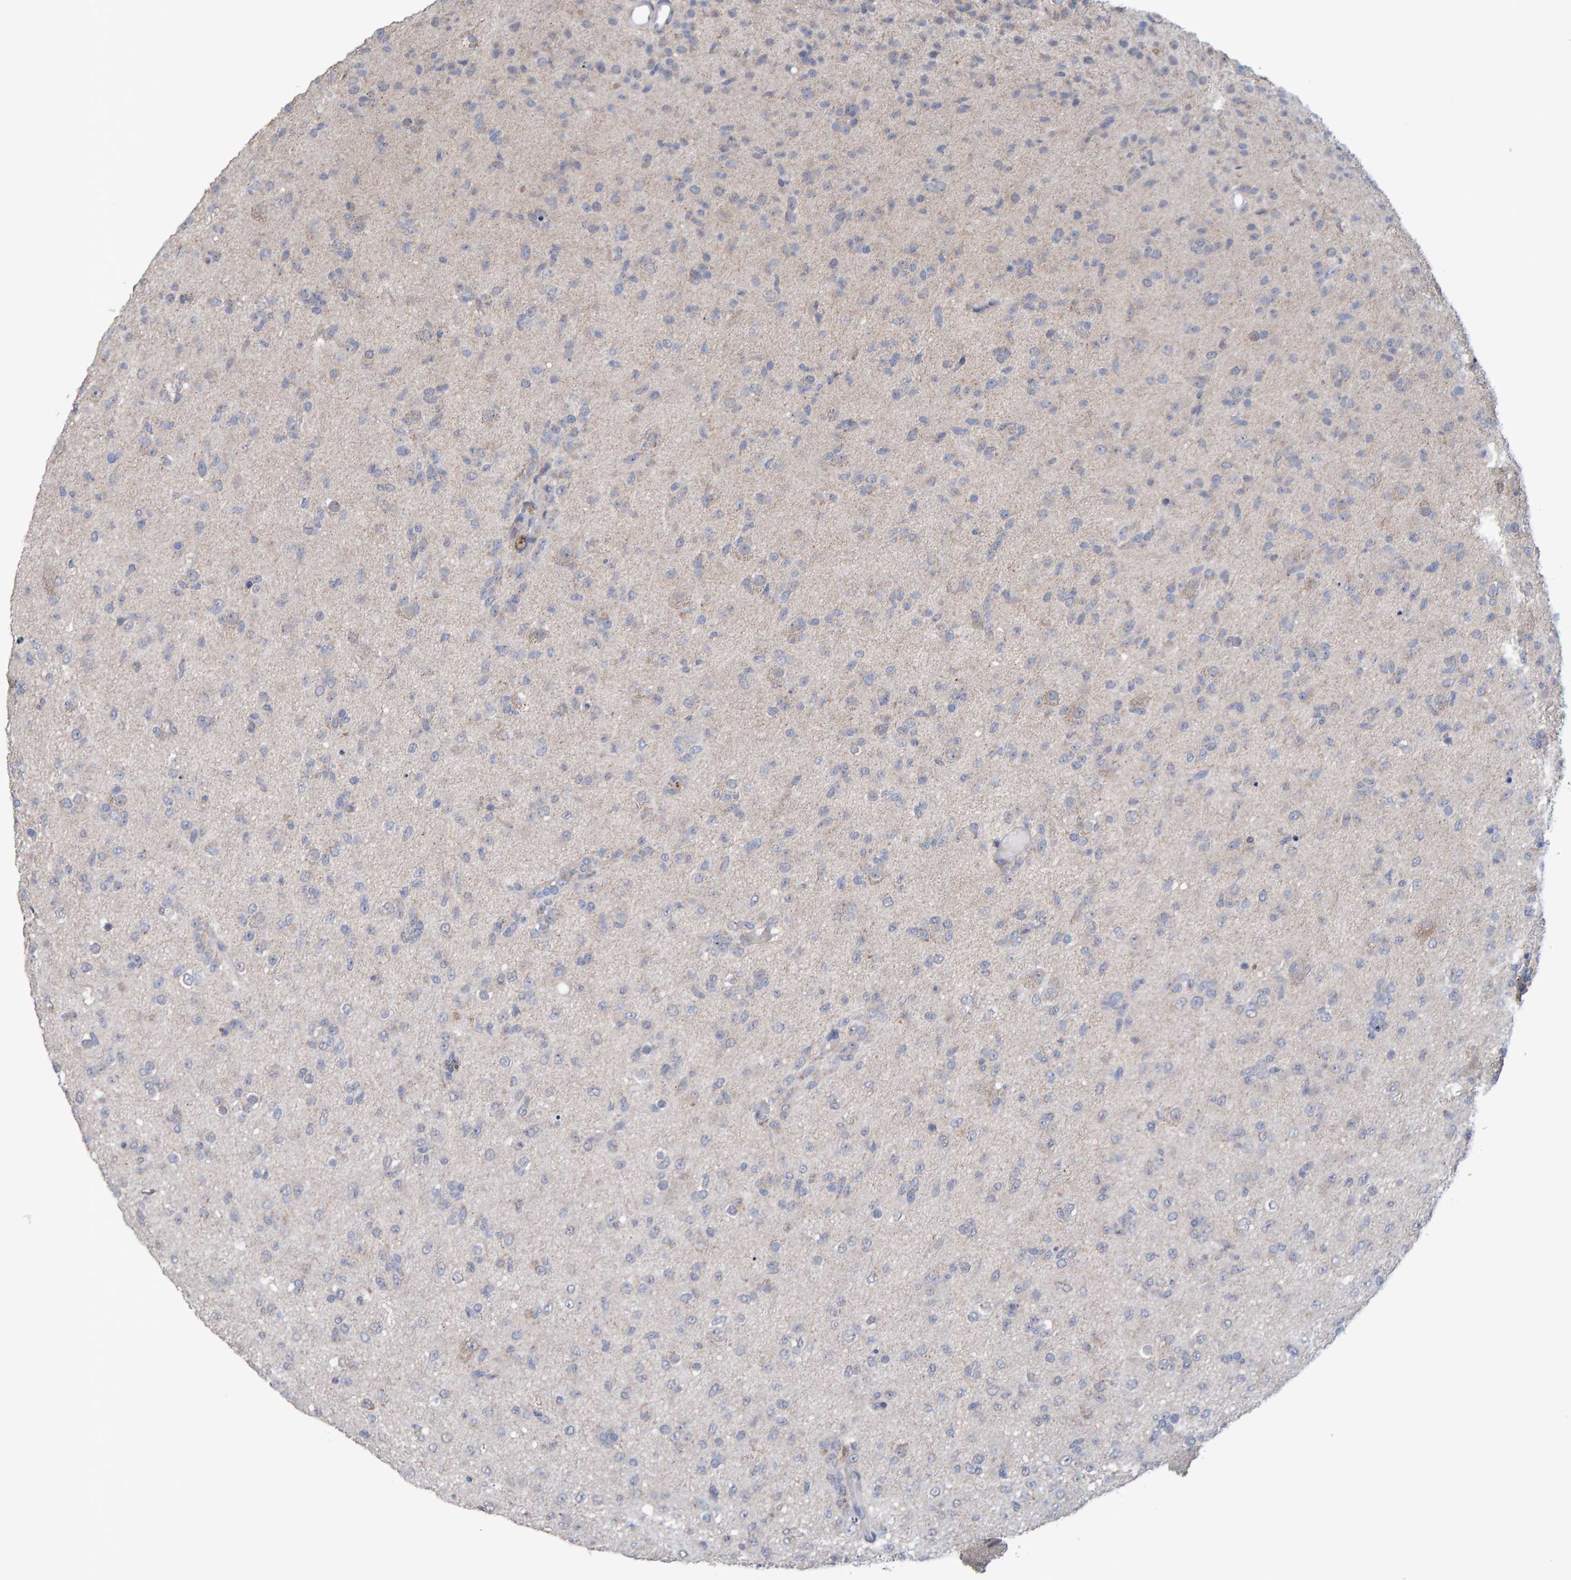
{"staining": {"intensity": "negative", "quantity": "none", "location": "none"}, "tissue": "glioma", "cell_type": "Tumor cells", "image_type": "cancer", "snomed": [{"axis": "morphology", "description": "Glioma, malignant, Low grade"}, {"axis": "topography", "description": "Brain"}], "caption": "DAB (3,3'-diaminobenzidine) immunohistochemical staining of malignant low-grade glioma shows no significant expression in tumor cells.", "gene": "USP43", "patient": {"sex": "male", "age": 65}}